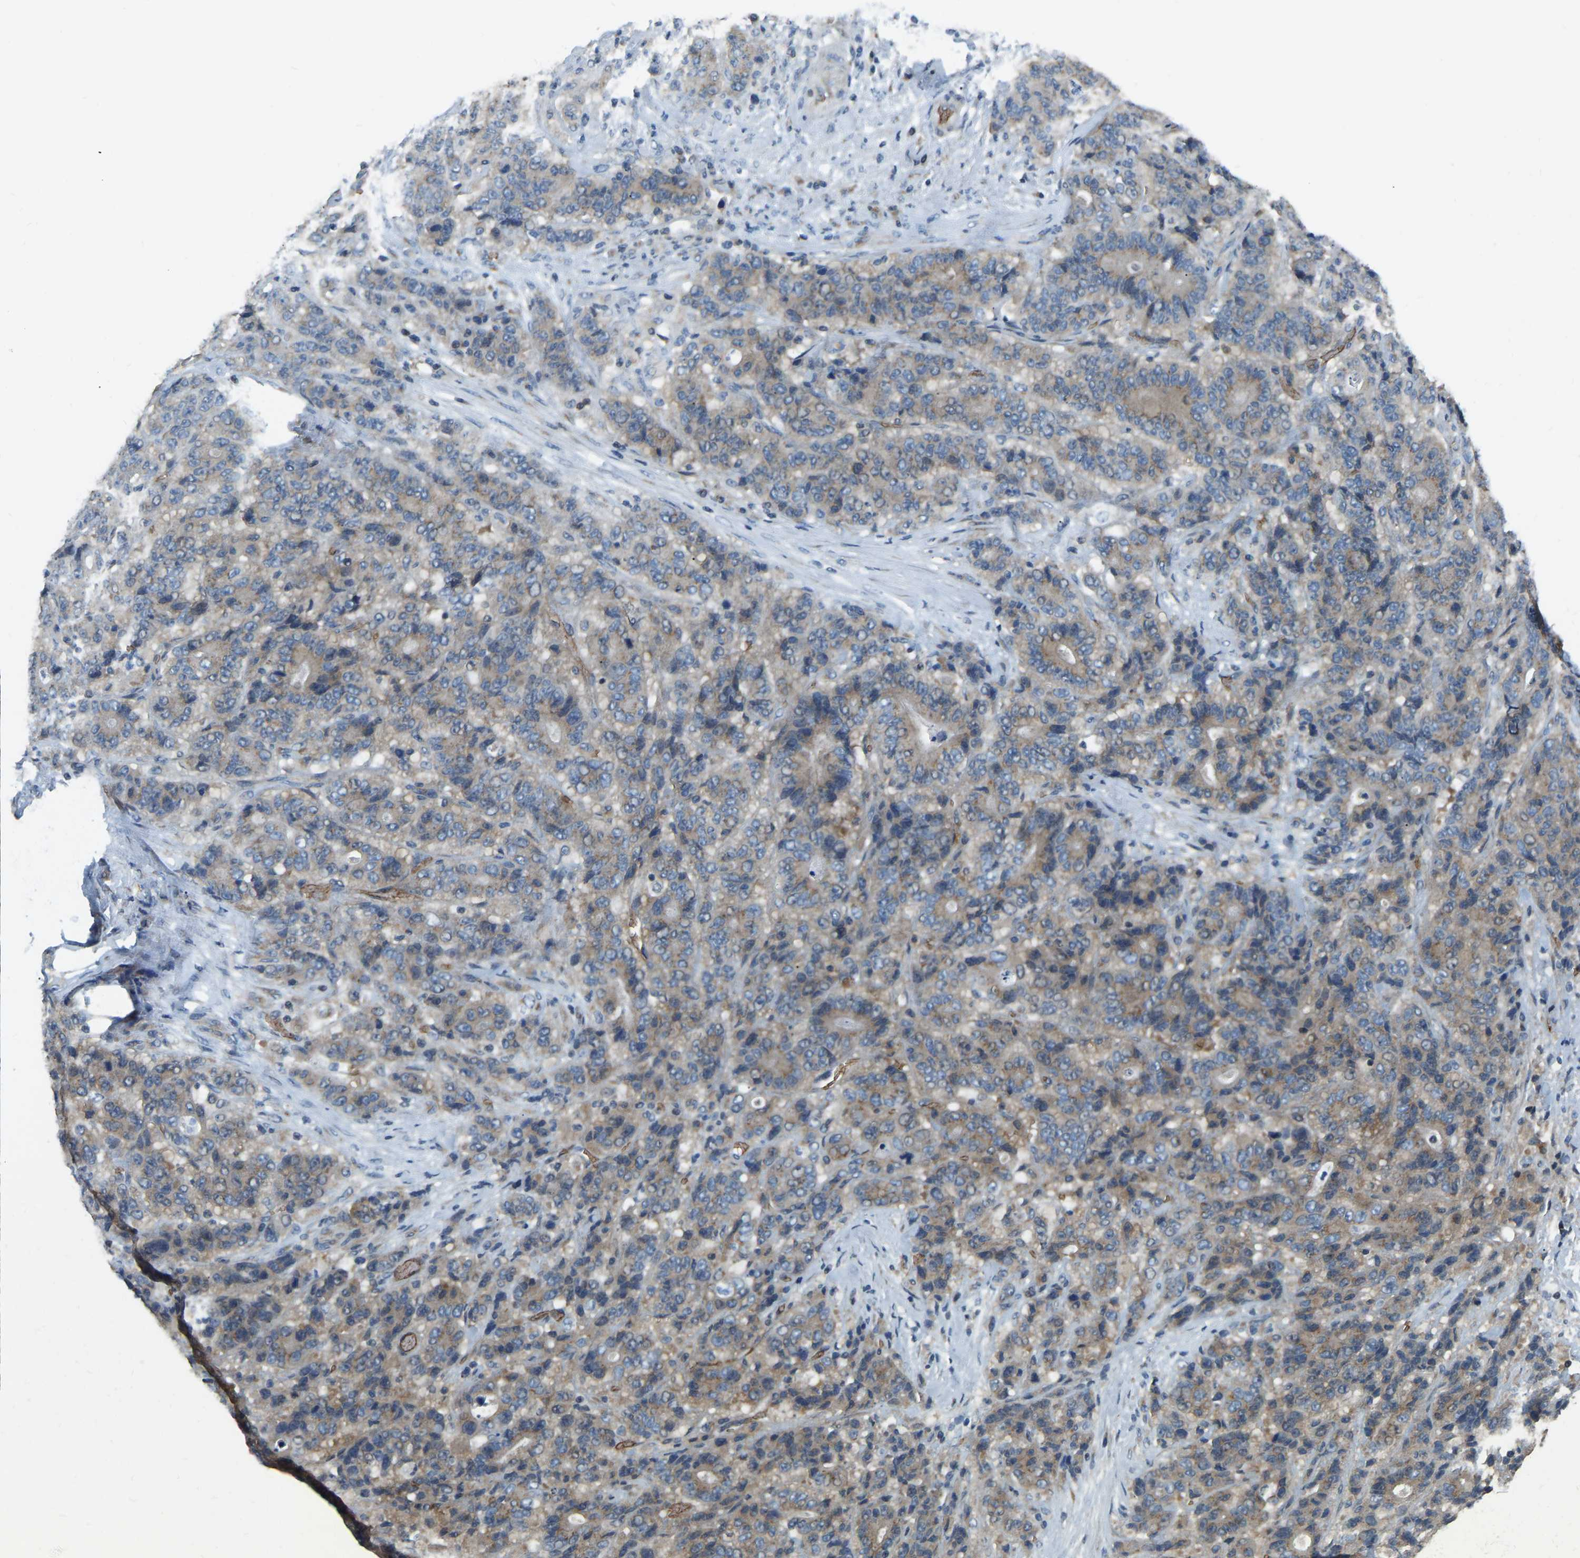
{"staining": {"intensity": "moderate", "quantity": ">75%", "location": "cytoplasmic/membranous"}, "tissue": "stomach cancer", "cell_type": "Tumor cells", "image_type": "cancer", "snomed": [{"axis": "morphology", "description": "Adenocarcinoma, NOS"}, {"axis": "topography", "description": "Stomach"}], "caption": "Immunohistochemistry (IHC) of human adenocarcinoma (stomach) shows medium levels of moderate cytoplasmic/membranous positivity in about >75% of tumor cells.", "gene": "CFAP298", "patient": {"sex": "female", "age": 73}}